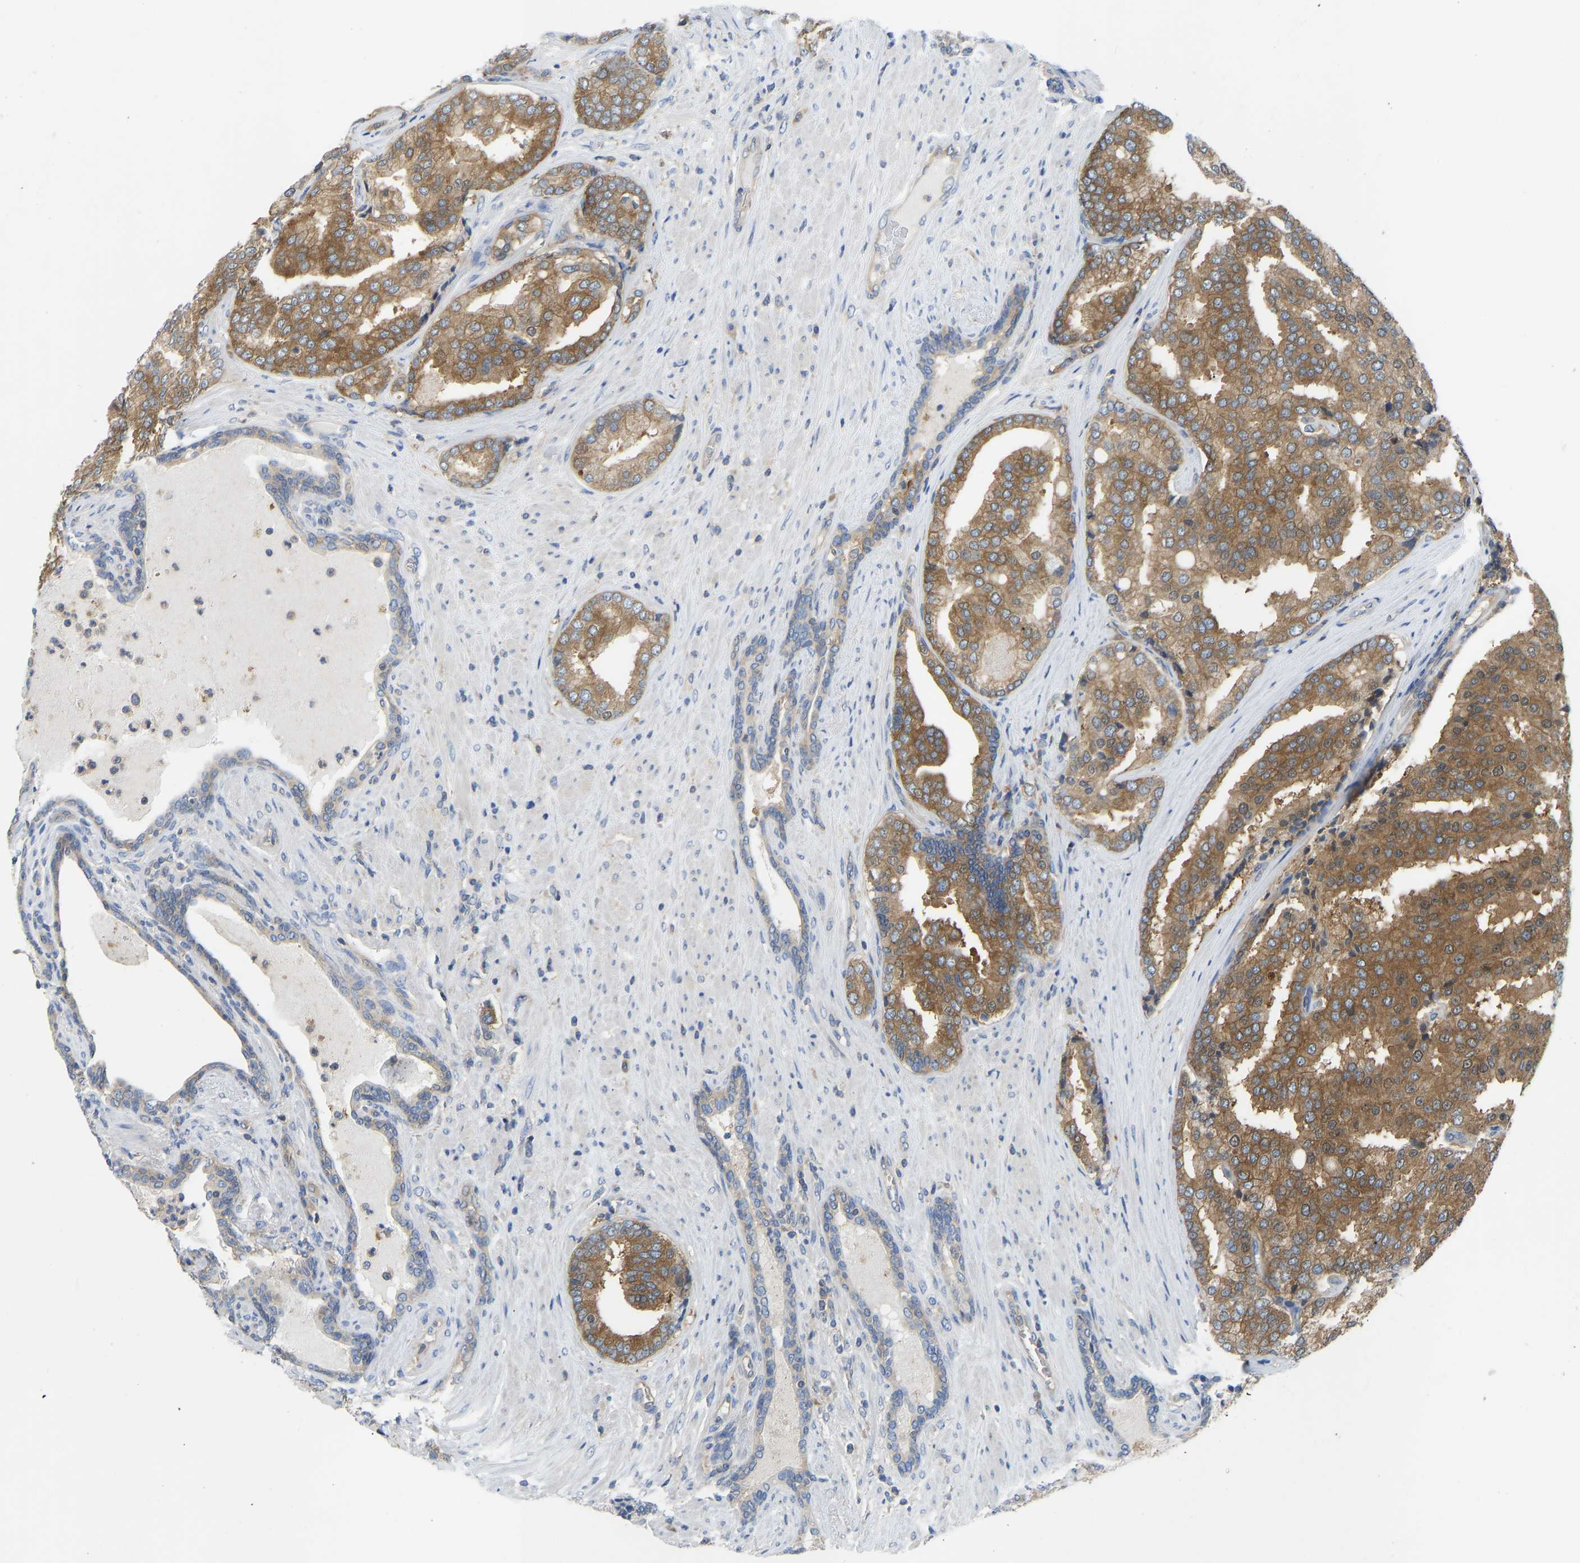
{"staining": {"intensity": "moderate", "quantity": ">75%", "location": "cytoplasmic/membranous"}, "tissue": "prostate cancer", "cell_type": "Tumor cells", "image_type": "cancer", "snomed": [{"axis": "morphology", "description": "Adenocarcinoma, High grade"}, {"axis": "topography", "description": "Prostate"}], "caption": "The histopathology image shows a brown stain indicating the presence of a protein in the cytoplasmic/membranous of tumor cells in prostate cancer (high-grade adenocarcinoma).", "gene": "PPP3CA", "patient": {"sex": "male", "age": 50}}